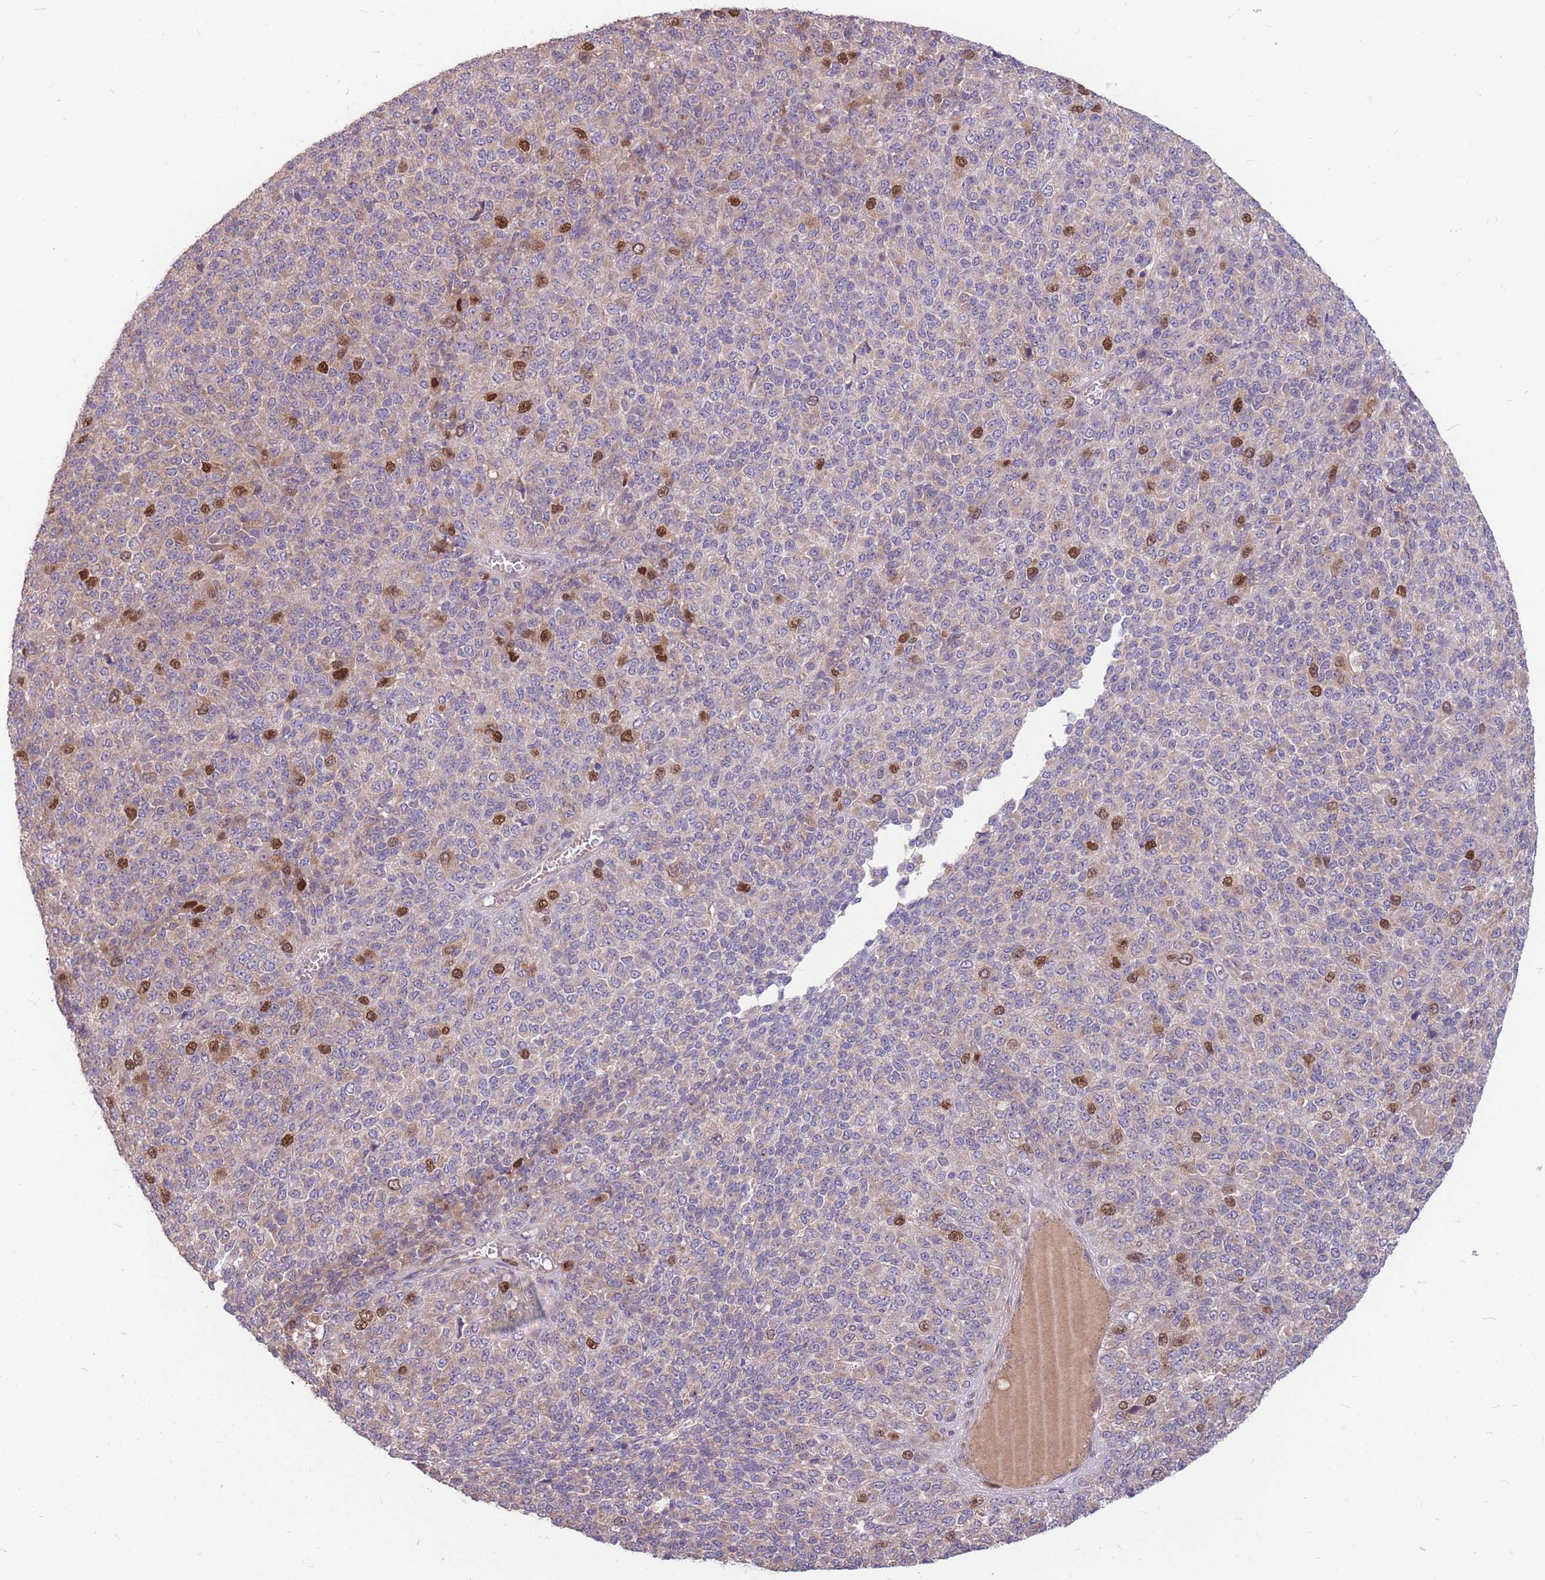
{"staining": {"intensity": "strong", "quantity": "<25%", "location": "nuclear"}, "tissue": "melanoma", "cell_type": "Tumor cells", "image_type": "cancer", "snomed": [{"axis": "morphology", "description": "Malignant melanoma, Metastatic site"}, {"axis": "topography", "description": "Brain"}], "caption": "The photomicrograph displays immunohistochemical staining of melanoma. There is strong nuclear expression is present in approximately <25% of tumor cells.", "gene": "GMNN", "patient": {"sex": "female", "age": 56}}